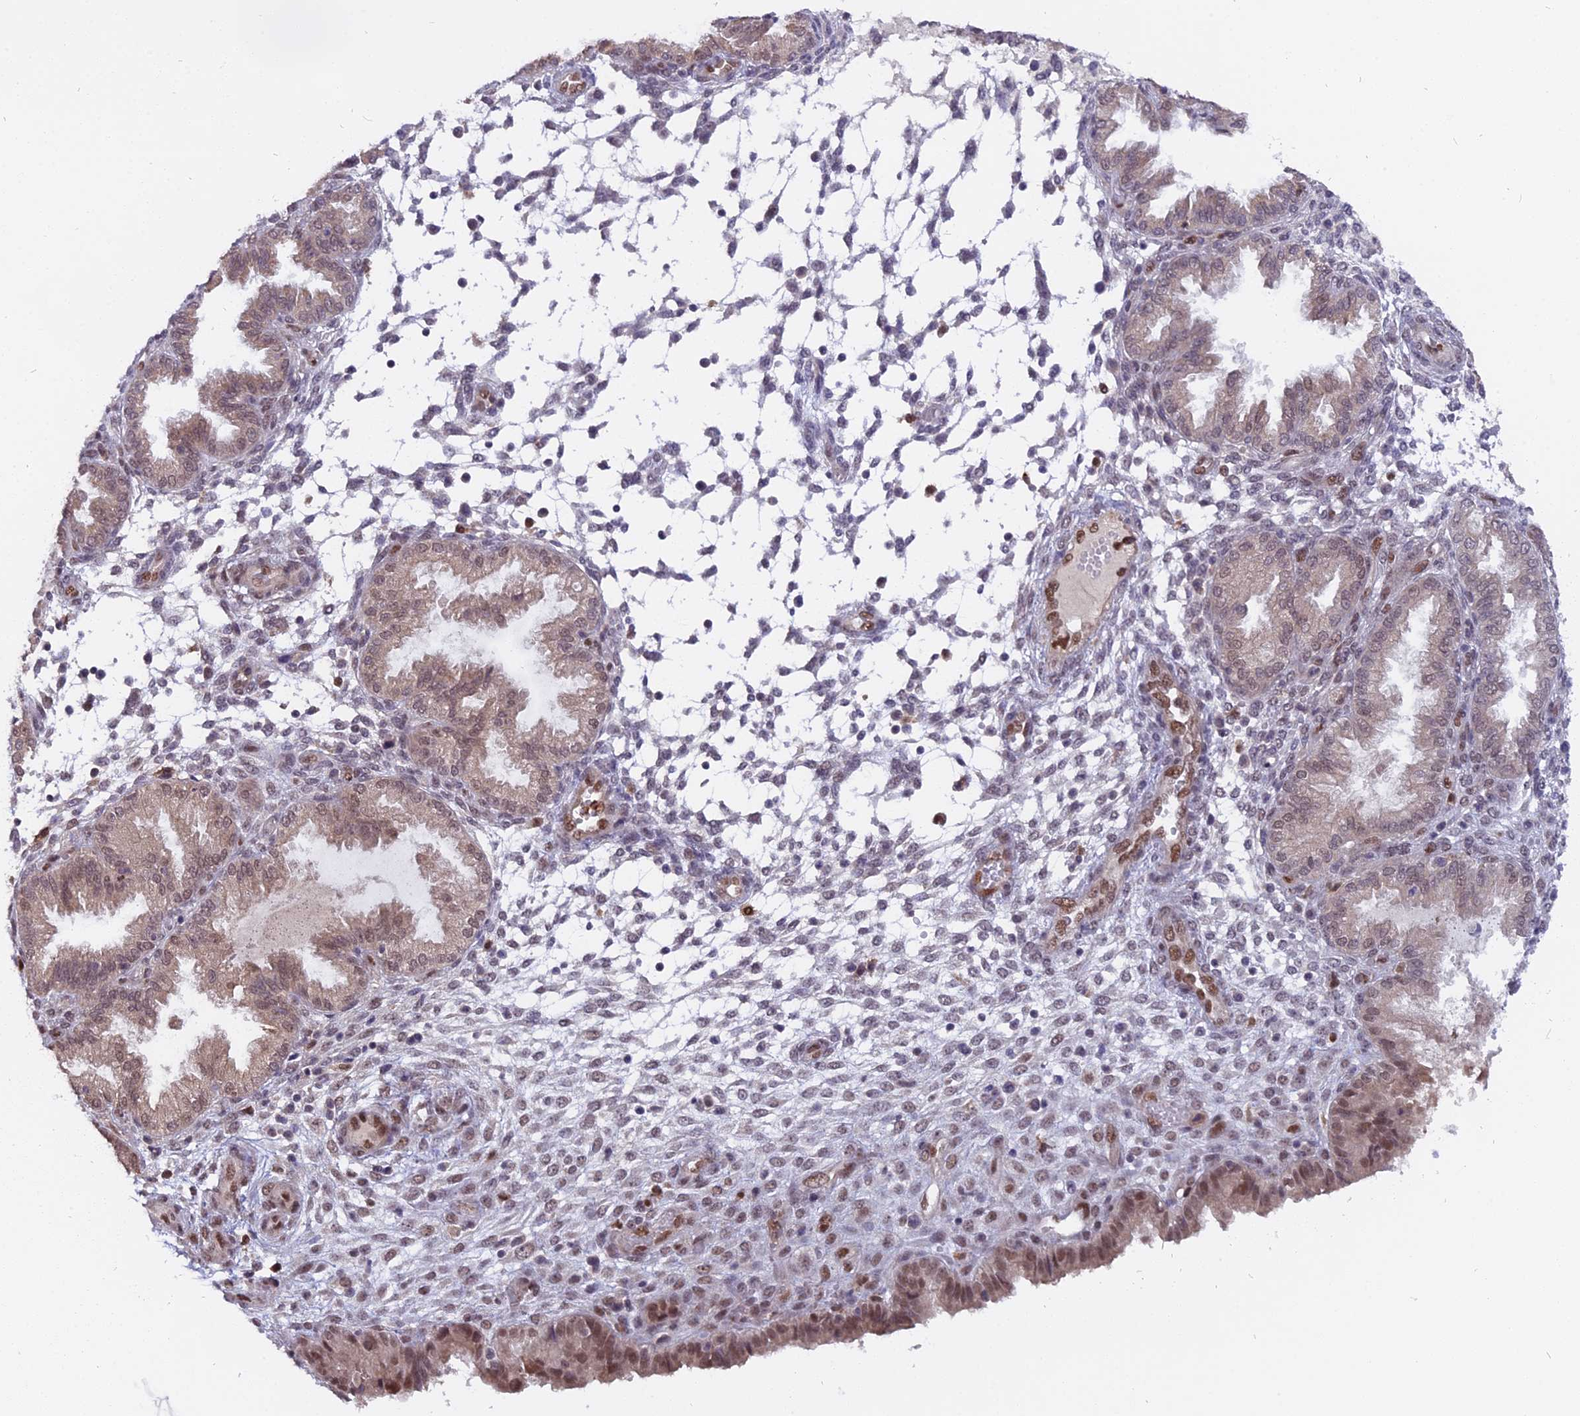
{"staining": {"intensity": "weak", "quantity": "<25%", "location": "nuclear"}, "tissue": "endometrium", "cell_type": "Cells in endometrial stroma", "image_type": "normal", "snomed": [{"axis": "morphology", "description": "Normal tissue, NOS"}, {"axis": "topography", "description": "Endometrium"}], "caption": "Immunohistochemistry of normal human endometrium displays no positivity in cells in endometrial stroma.", "gene": "FAM118B", "patient": {"sex": "female", "age": 33}}